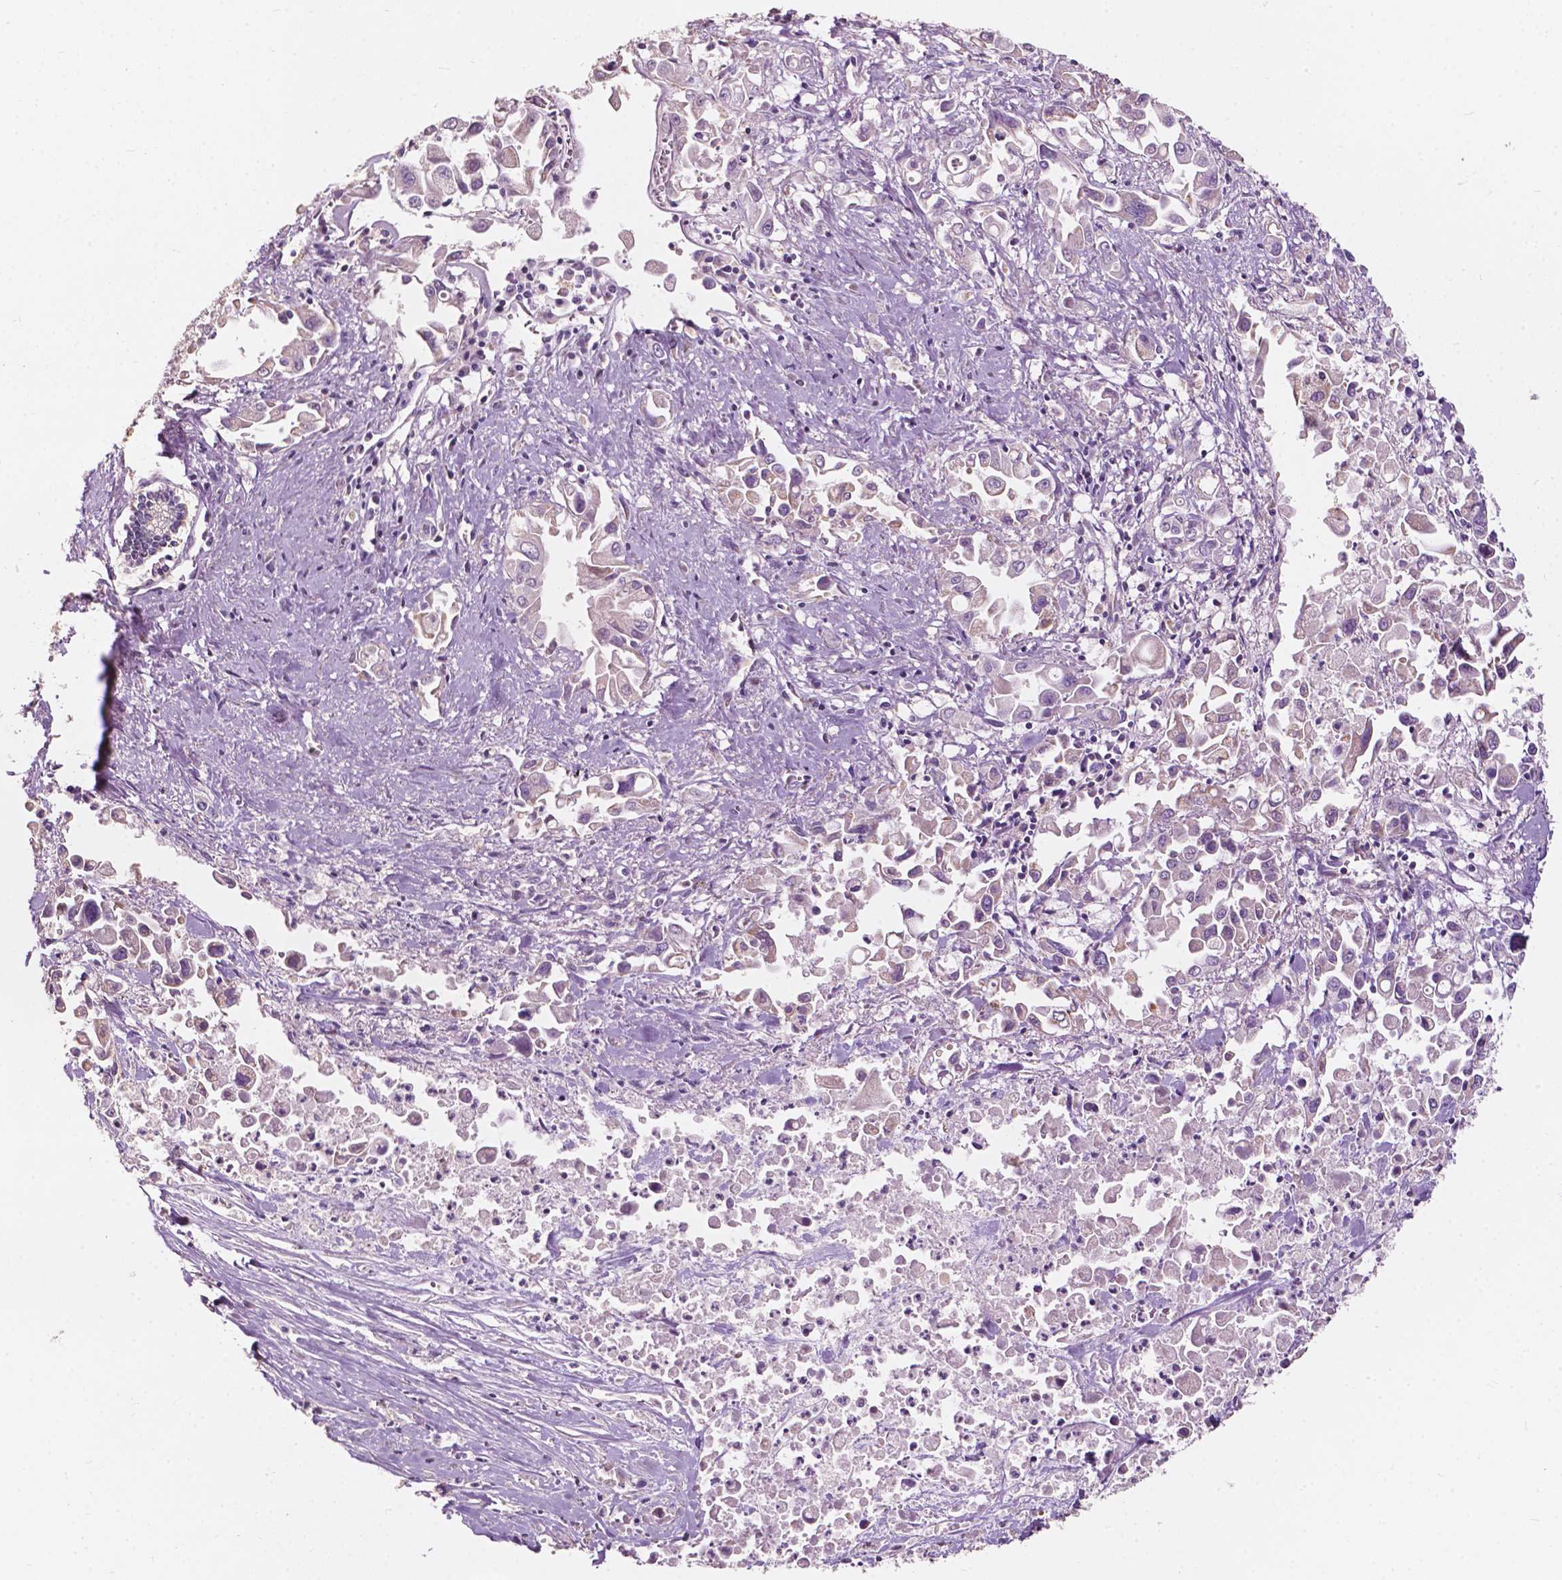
{"staining": {"intensity": "negative", "quantity": "none", "location": "none"}, "tissue": "pancreatic cancer", "cell_type": "Tumor cells", "image_type": "cancer", "snomed": [{"axis": "morphology", "description": "Adenocarcinoma, NOS"}, {"axis": "topography", "description": "Pancreas"}], "caption": "Immunohistochemical staining of adenocarcinoma (pancreatic) demonstrates no significant positivity in tumor cells.", "gene": "NDUFS1", "patient": {"sex": "female", "age": 83}}